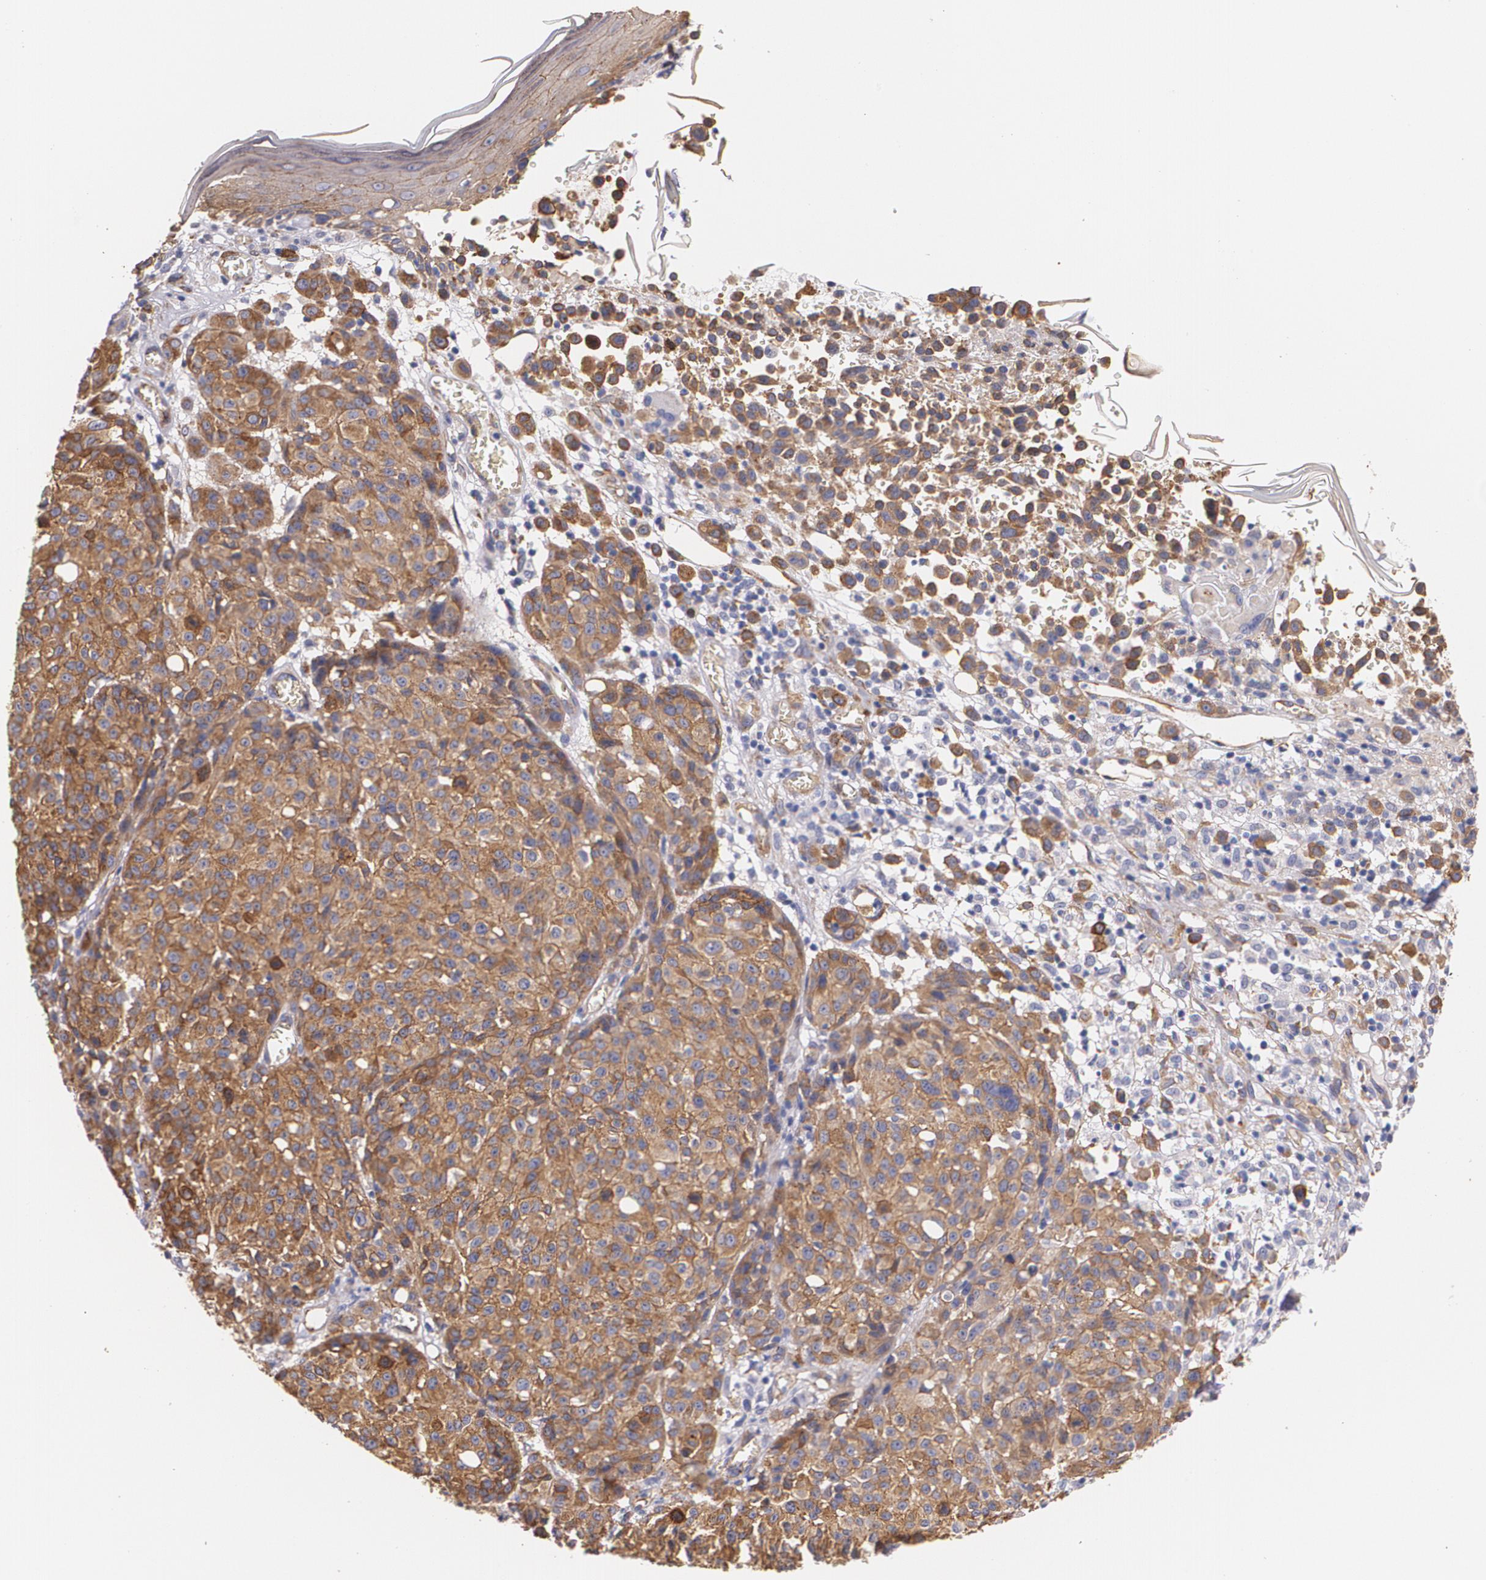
{"staining": {"intensity": "strong", "quantity": ">75%", "location": "cytoplasmic/membranous"}, "tissue": "melanoma", "cell_type": "Tumor cells", "image_type": "cancer", "snomed": [{"axis": "morphology", "description": "Malignant melanoma, NOS"}, {"axis": "topography", "description": "Skin"}], "caption": "Immunohistochemistry (DAB (3,3'-diaminobenzidine)) staining of human malignant melanoma demonstrates strong cytoplasmic/membranous protein expression in approximately >75% of tumor cells. (Stains: DAB (3,3'-diaminobenzidine) in brown, nuclei in blue, Microscopy: brightfield microscopy at high magnification).", "gene": "TJP1", "patient": {"sex": "female", "age": 49}}